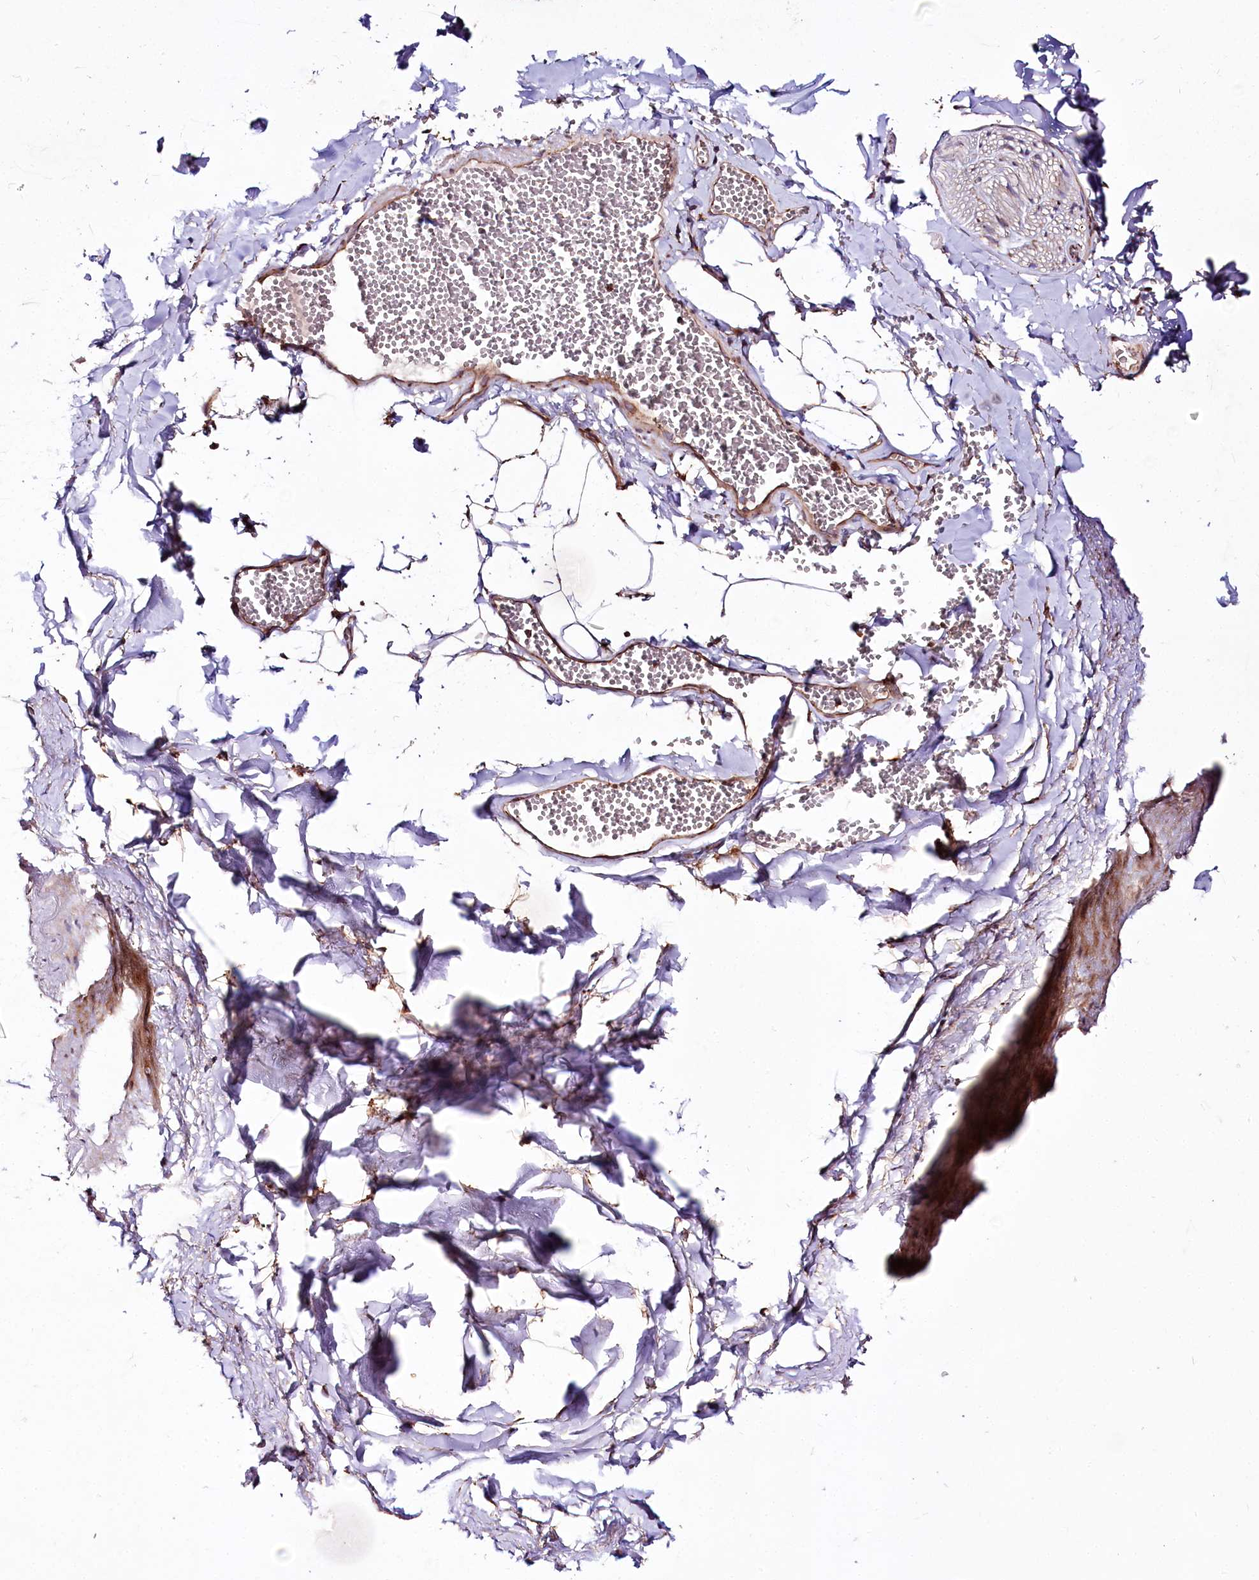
{"staining": {"intensity": "moderate", "quantity": ">75%", "location": "cytoplasmic/membranous"}, "tissue": "adipose tissue", "cell_type": "Adipocytes", "image_type": "normal", "snomed": [{"axis": "morphology", "description": "Normal tissue, NOS"}, {"axis": "topography", "description": "Gallbladder"}, {"axis": "topography", "description": "Peripheral nerve tissue"}], "caption": "Immunohistochemistry (DAB (3,3'-diaminobenzidine)) staining of normal adipose tissue reveals moderate cytoplasmic/membranous protein expression in approximately >75% of adipocytes. (DAB IHC with brightfield microscopy, high magnification).", "gene": "RAB7A", "patient": {"sex": "male", "age": 38}}